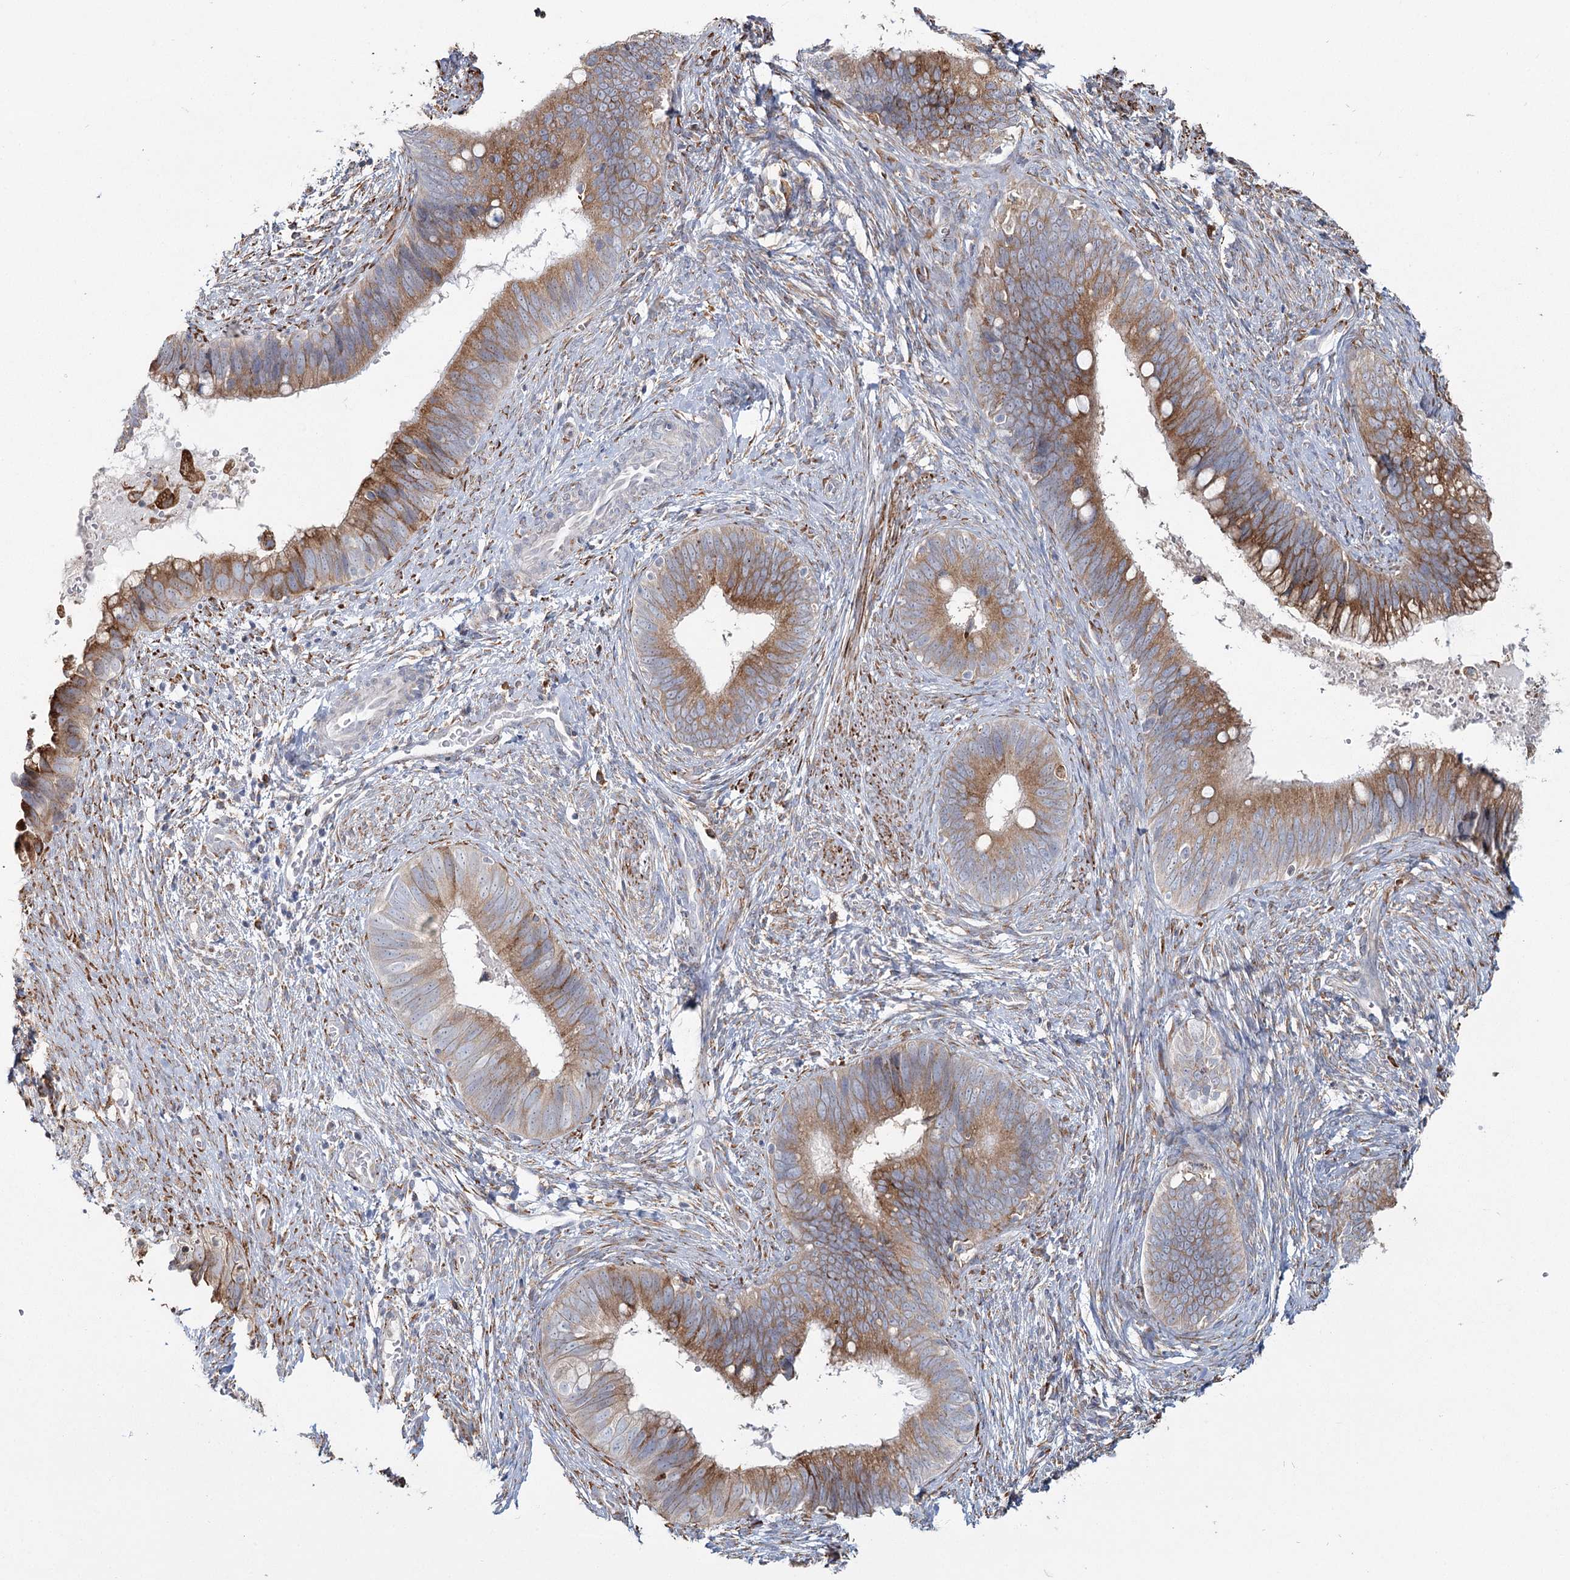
{"staining": {"intensity": "moderate", "quantity": ">75%", "location": "cytoplasmic/membranous"}, "tissue": "cervical cancer", "cell_type": "Tumor cells", "image_type": "cancer", "snomed": [{"axis": "morphology", "description": "Adenocarcinoma, NOS"}, {"axis": "topography", "description": "Cervix"}], "caption": "IHC (DAB (3,3'-diaminobenzidine)) staining of human adenocarcinoma (cervical) demonstrates moderate cytoplasmic/membranous protein staining in about >75% of tumor cells.", "gene": "ZCCHC9", "patient": {"sex": "female", "age": 42}}